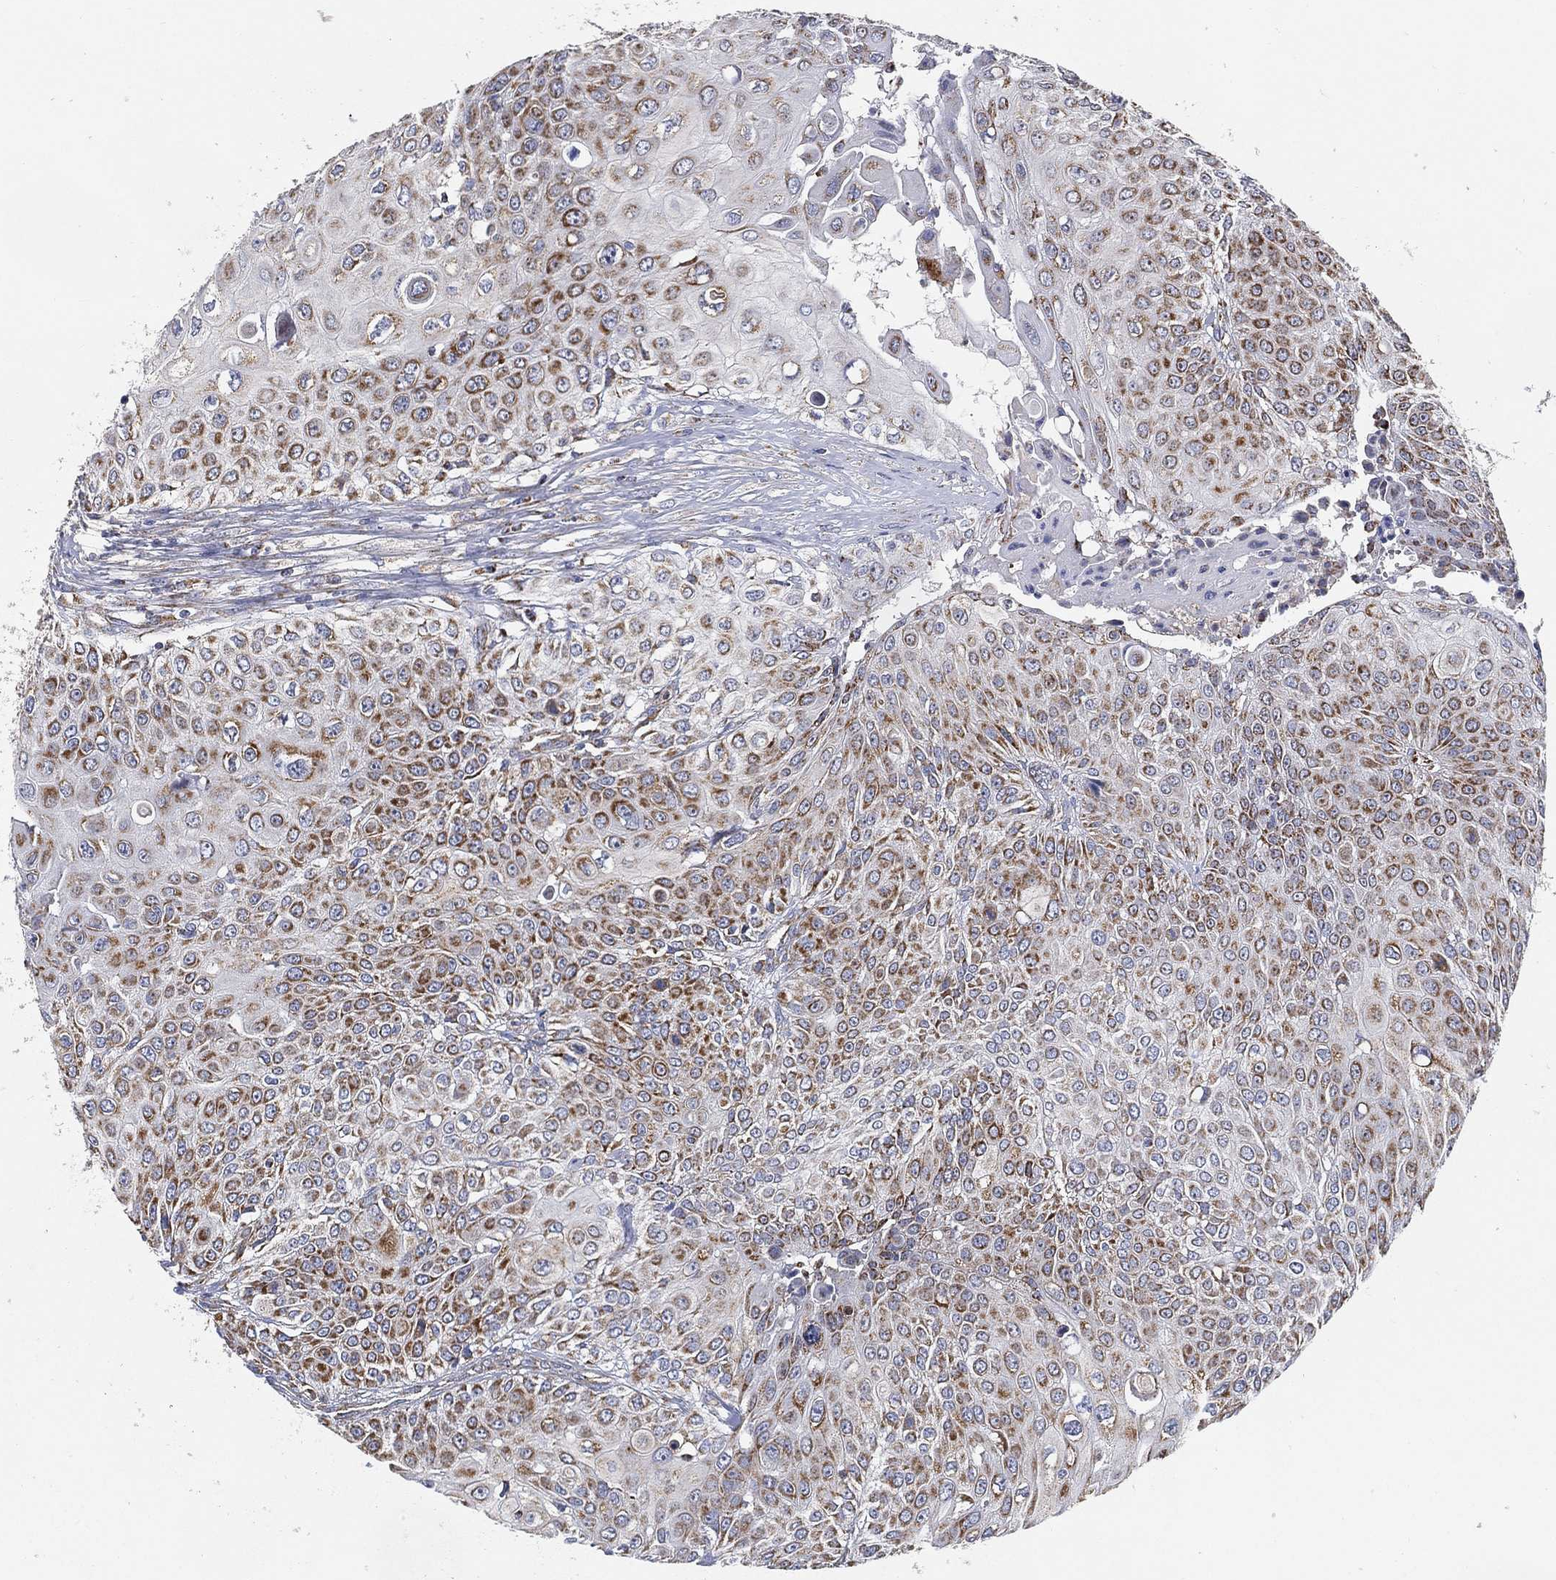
{"staining": {"intensity": "moderate", "quantity": "25%-75%", "location": "cytoplasmic/membranous"}, "tissue": "urothelial cancer", "cell_type": "Tumor cells", "image_type": "cancer", "snomed": [{"axis": "morphology", "description": "Urothelial carcinoma, High grade"}, {"axis": "topography", "description": "Urinary bladder"}], "caption": "Immunohistochemistry (DAB (3,3'-diaminobenzidine)) staining of urothelial cancer displays moderate cytoplasmic/membranous protein staining in about 25%-75% of tumor cells.", "gene": "GCAT", "patient": {"sex": "female", "age": 79}}